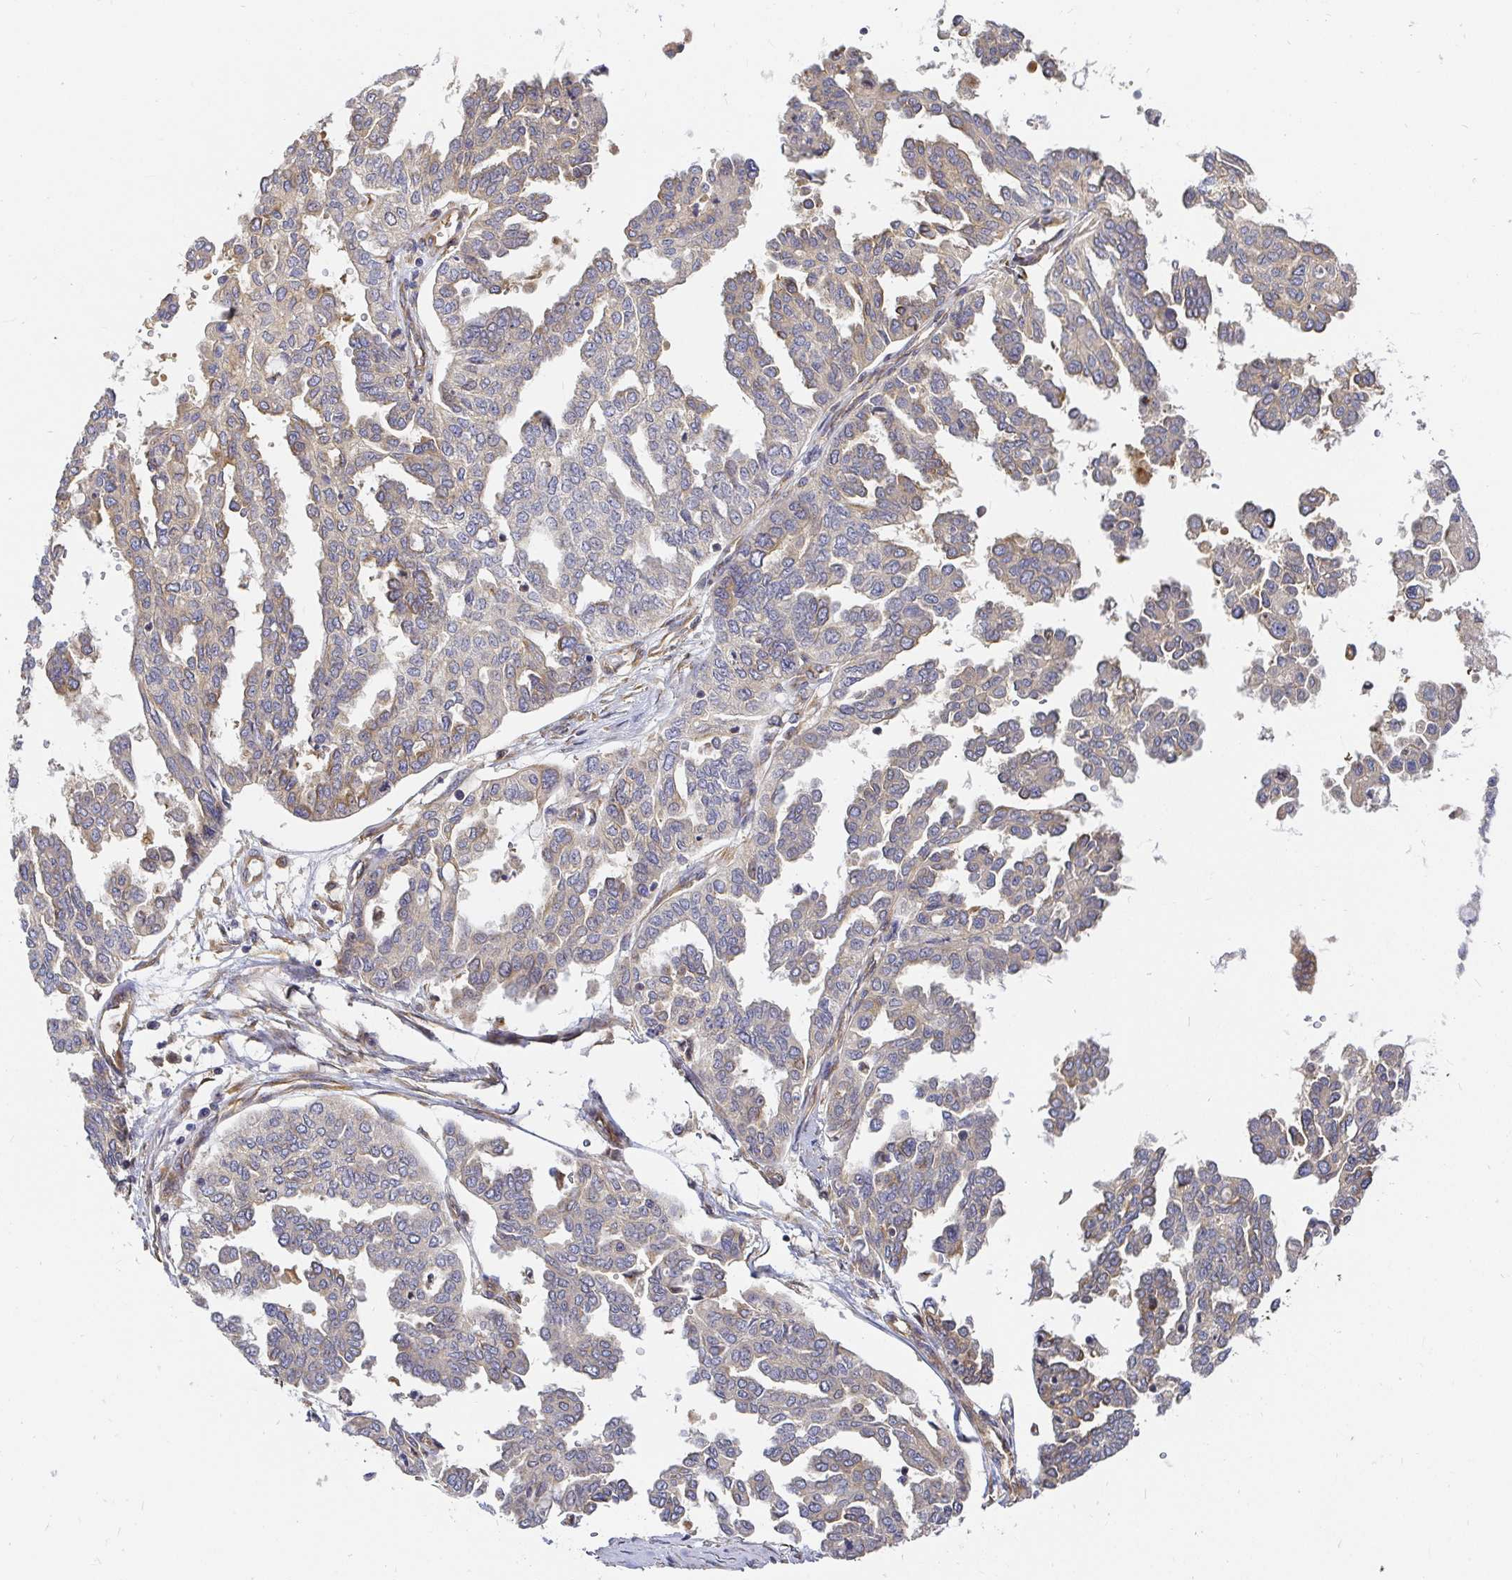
{"staining": {"intensity": "weak", "quantity": "<25%", "location": "cytoplasmic/membranous"}, "tissue": "ovarian cancer", "cell_type": "Tumor cells", "image_type": "cancer", "snomed": [{"axis": "morphology", "description": "Cystadenocarcinoma, serous, NOS"}, {"axis": "topography", "description": "Ovary"}], "caption": "Immunohistochemistry photomicrograph of neoplastic tissue: ovarian cancer stained with DAB (3,3'-diaminobenzidine) reveals no significant protein expression in tumor cells.", "gene": "KIF5B", "patient": {"sex": "female", "age": 53}}